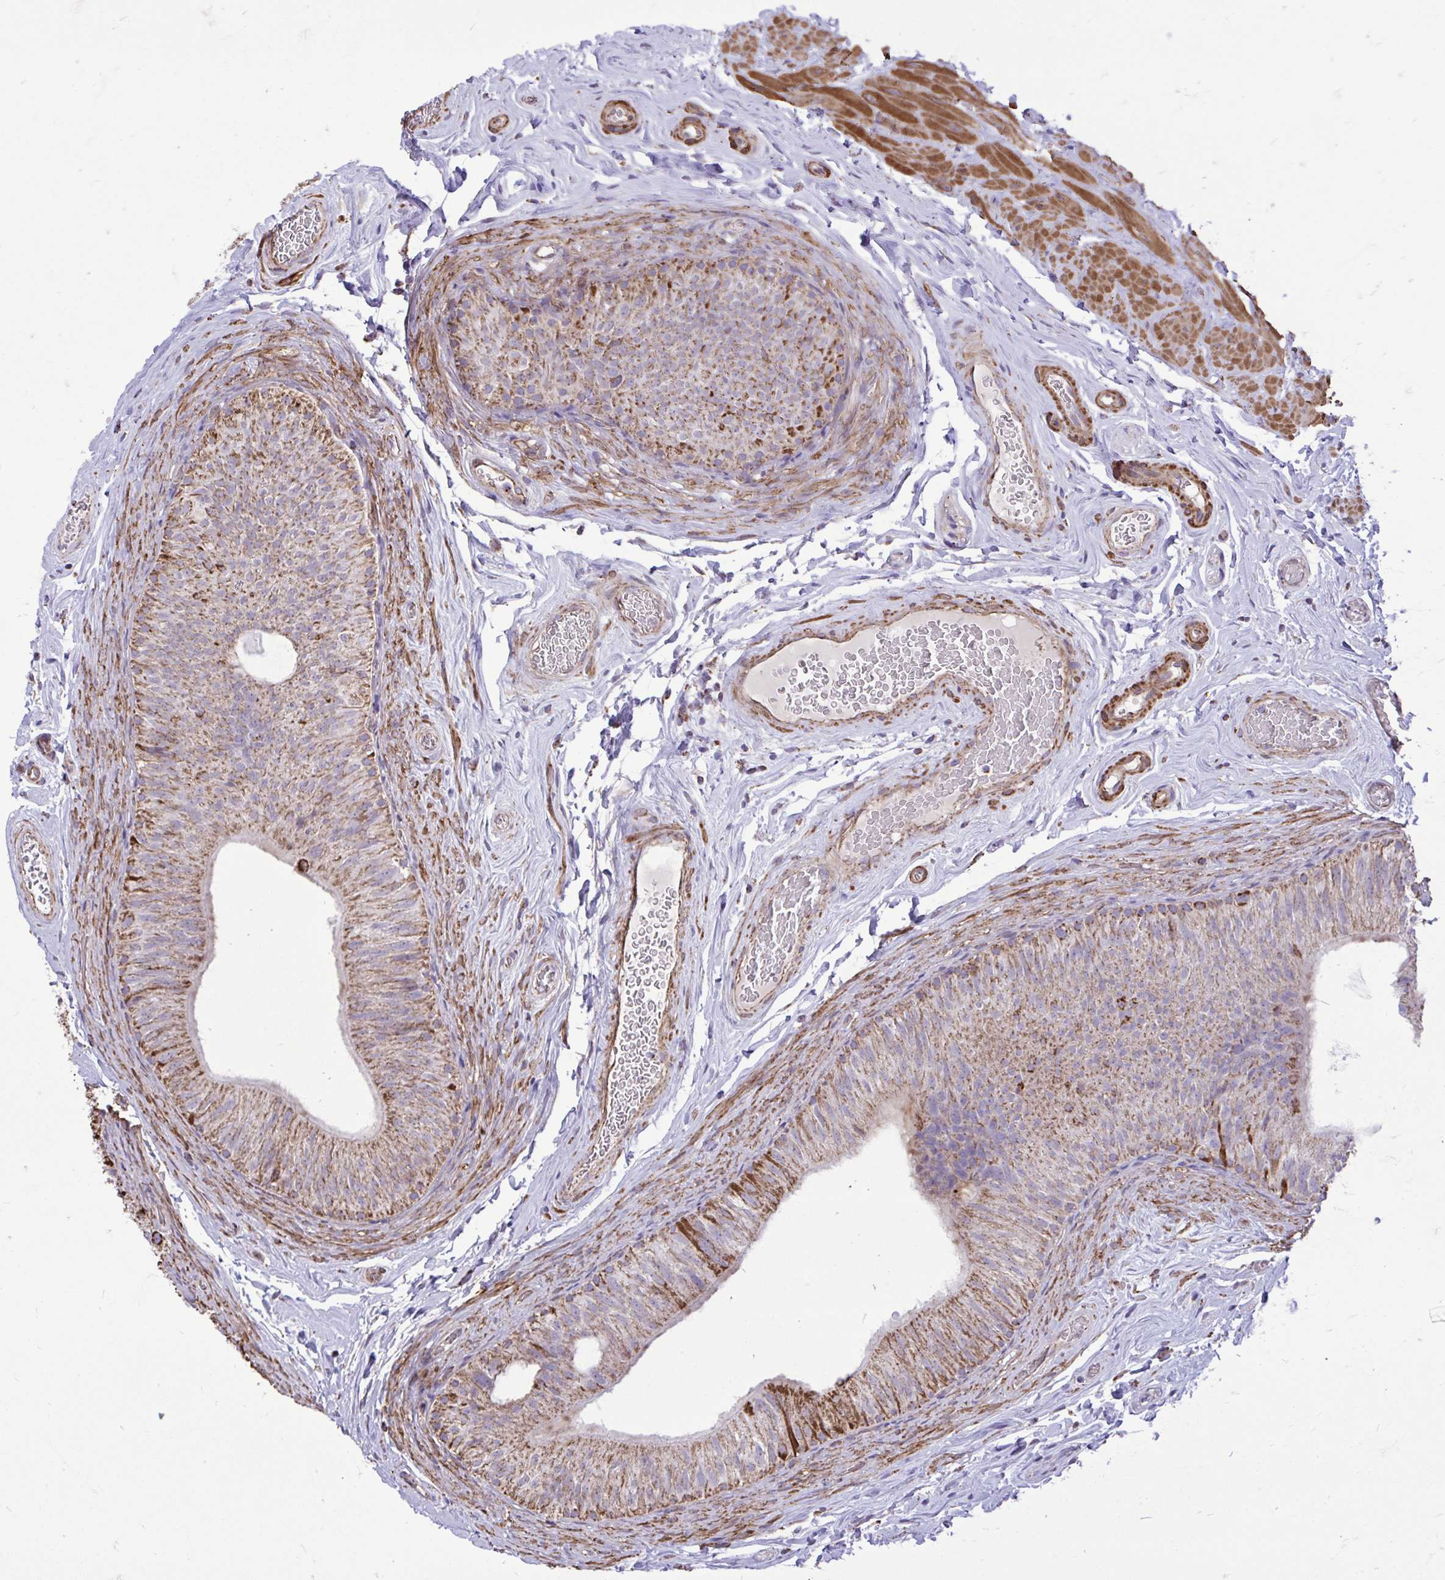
{"staining": {"intensity": "moderate", "quantity": ">75%", "location": "cytoplasmic/membranous"}, "tissue": "epididymis", "cell_type": "Glandular cells", "image_type": "normal", "snomed": [{"axis": "morphology", "description": "Normal tissue, NOS"}, {"axis": "topography", "description": "Epididymis, spermatic cord, NOS"}, {"axis": "topography", "description": "Epididymis"}], "caption": "Human epididymis stained with a brown dye reveals moderate cytoplasmic/membranous positive expression in approximately >75% of glandular cells.", "gene": "UBE2C", "patient": {"sex": "male", "age": 31}}